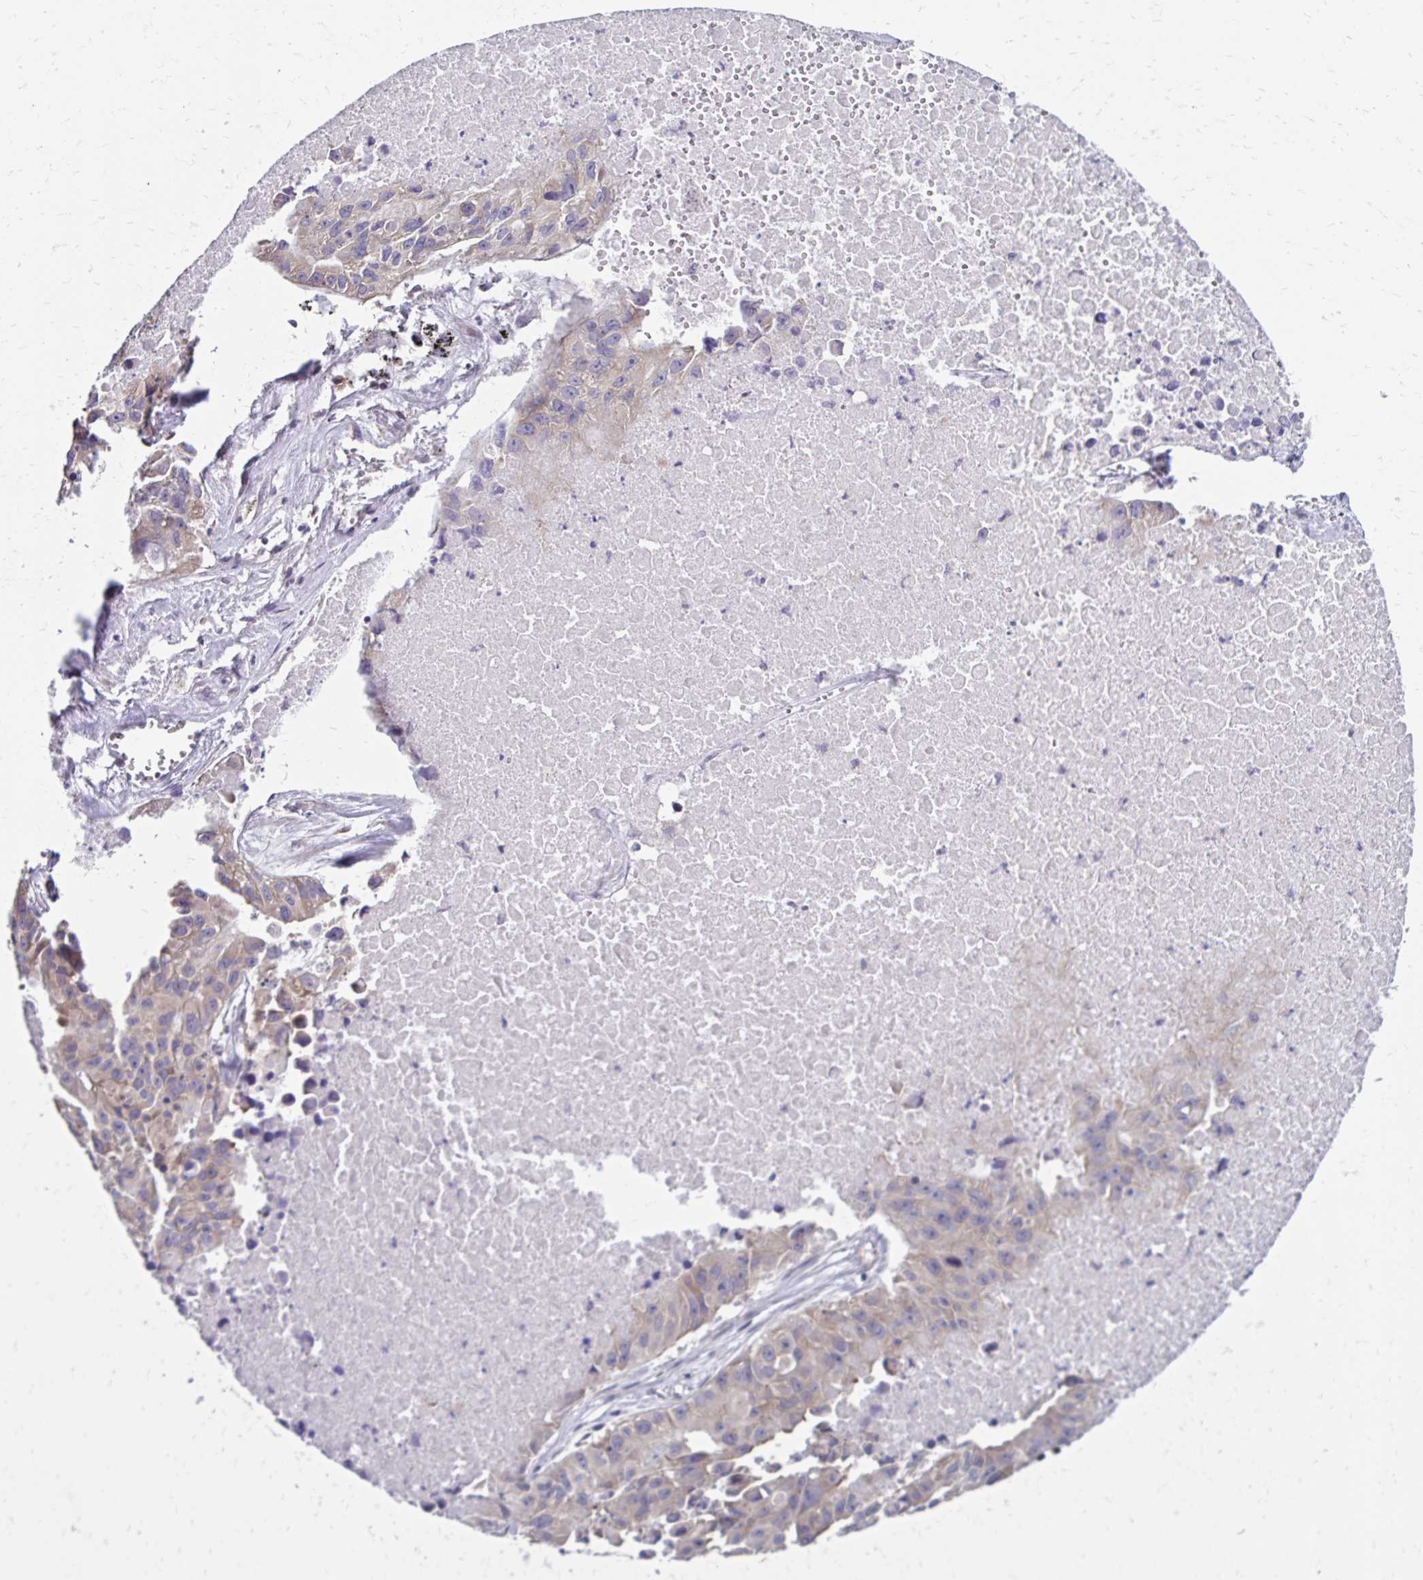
{"staining": {"intensity": "negative", "quantity": "none", "location": "none"}, "tissue": "lung cancer", "cell_type": "Tumor cells", "image_type": "cancer", "snomed": [{"axis": "morphology", "description": "Adenocarcinoma, NOS"}, {"axis": "topography", "description": "Lymph node"}, {"axis": "topography", "description": "Lung"}], "caption": "Human lung adenocarcinoma stained for a protein using IHC demonstrates no expression in tumor cells.", "gene": "CBX7", "patient": {"sex": "male", "age": 64}}